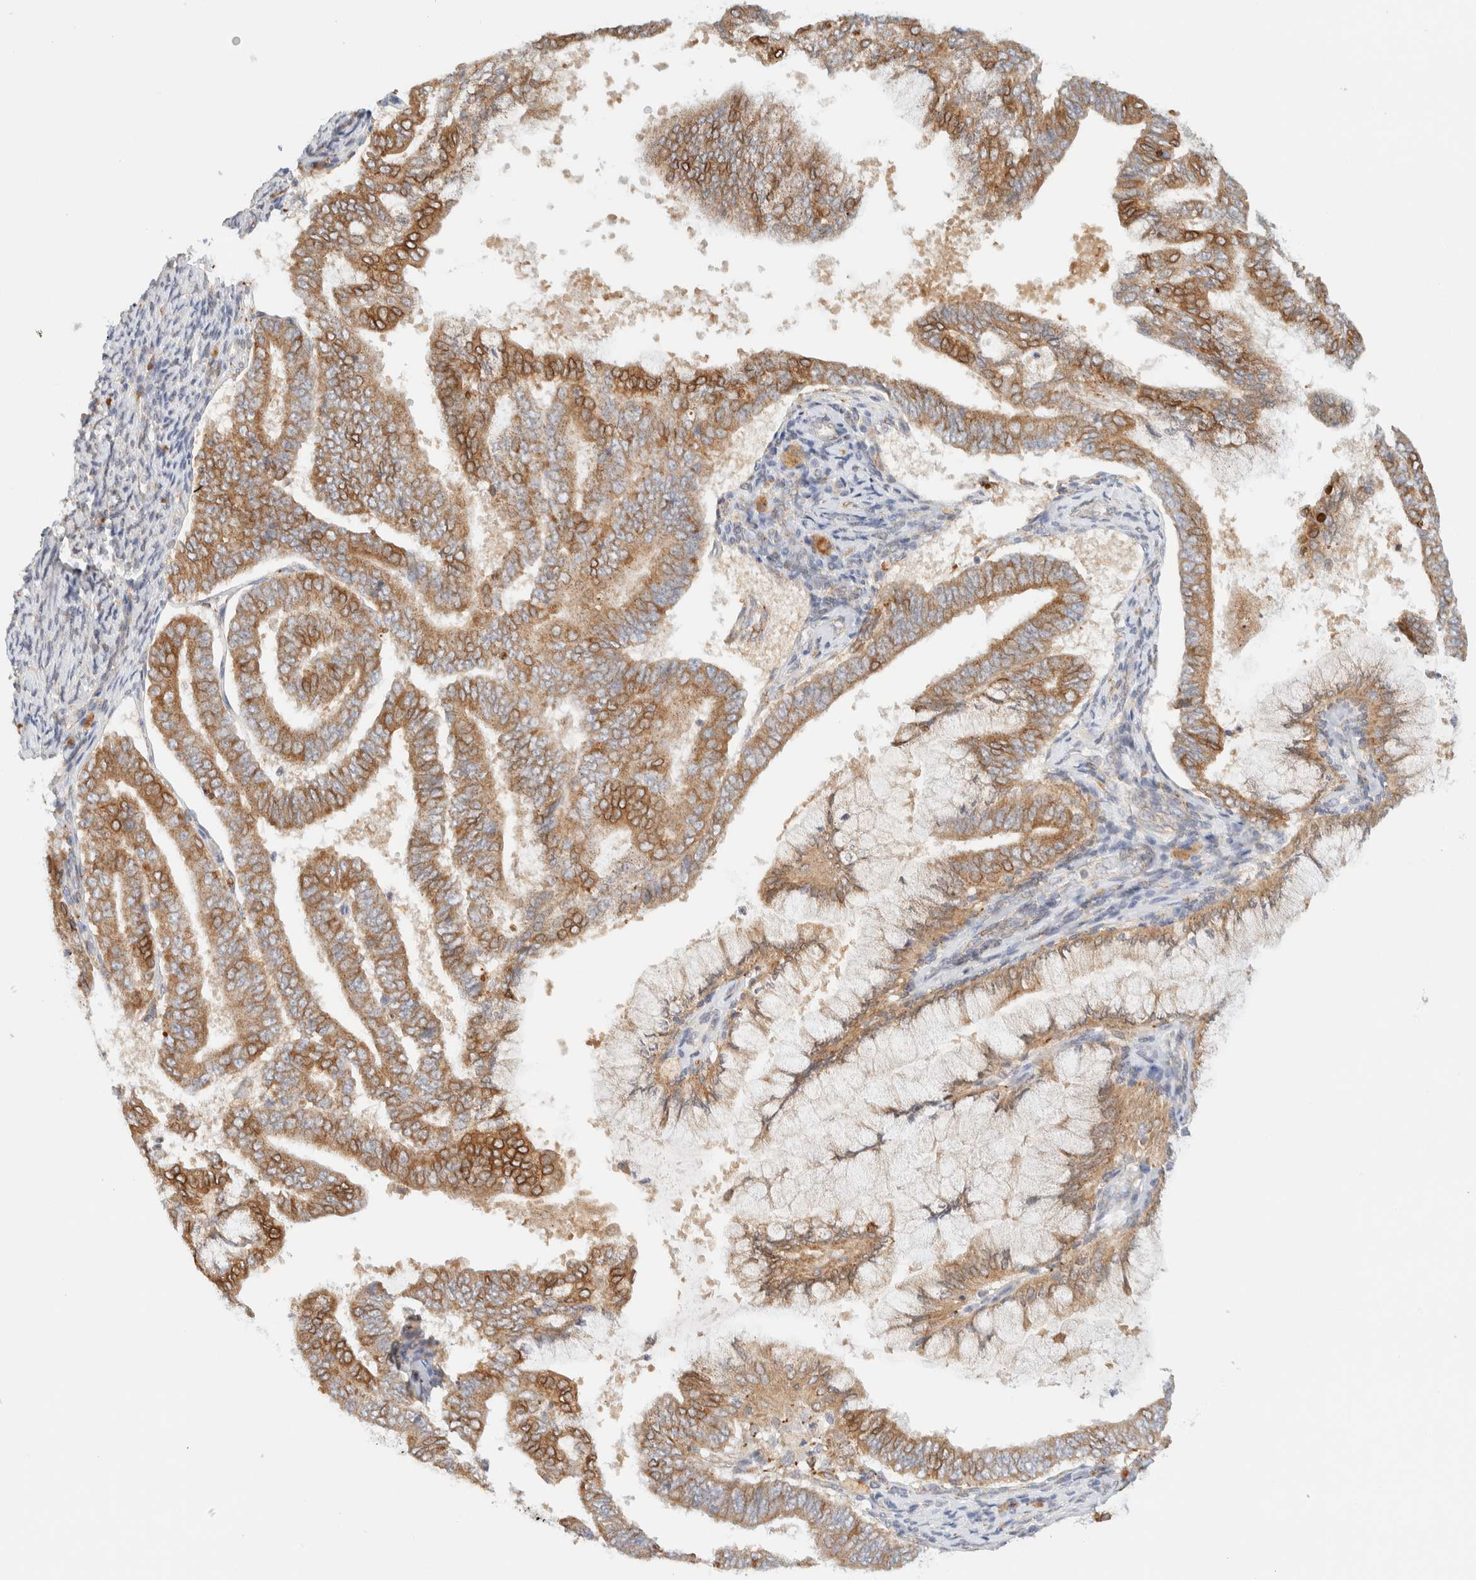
{"staining": {"intensity": "moderate", "quantity": ">75%", "location": "cytoplasmic/membranous"}, "tissue": "endometrial cancer", "cell_type": "Tumor cells", "image_type": "cancer", "snomed": [{"axis": "morphology", "description": "Adenocarcinoma, NOS"}, {"axis": "topography", "description": "Endometrium"}], "caption": "Endometrial cancer (adenocarcinoma) stained with a brown dye displays moderate cytoplasmic/membranous positive staining in approximately >75% of tumor cells.", "gene": "NT5C", "patient": {"sex": "female", "age": 63}}